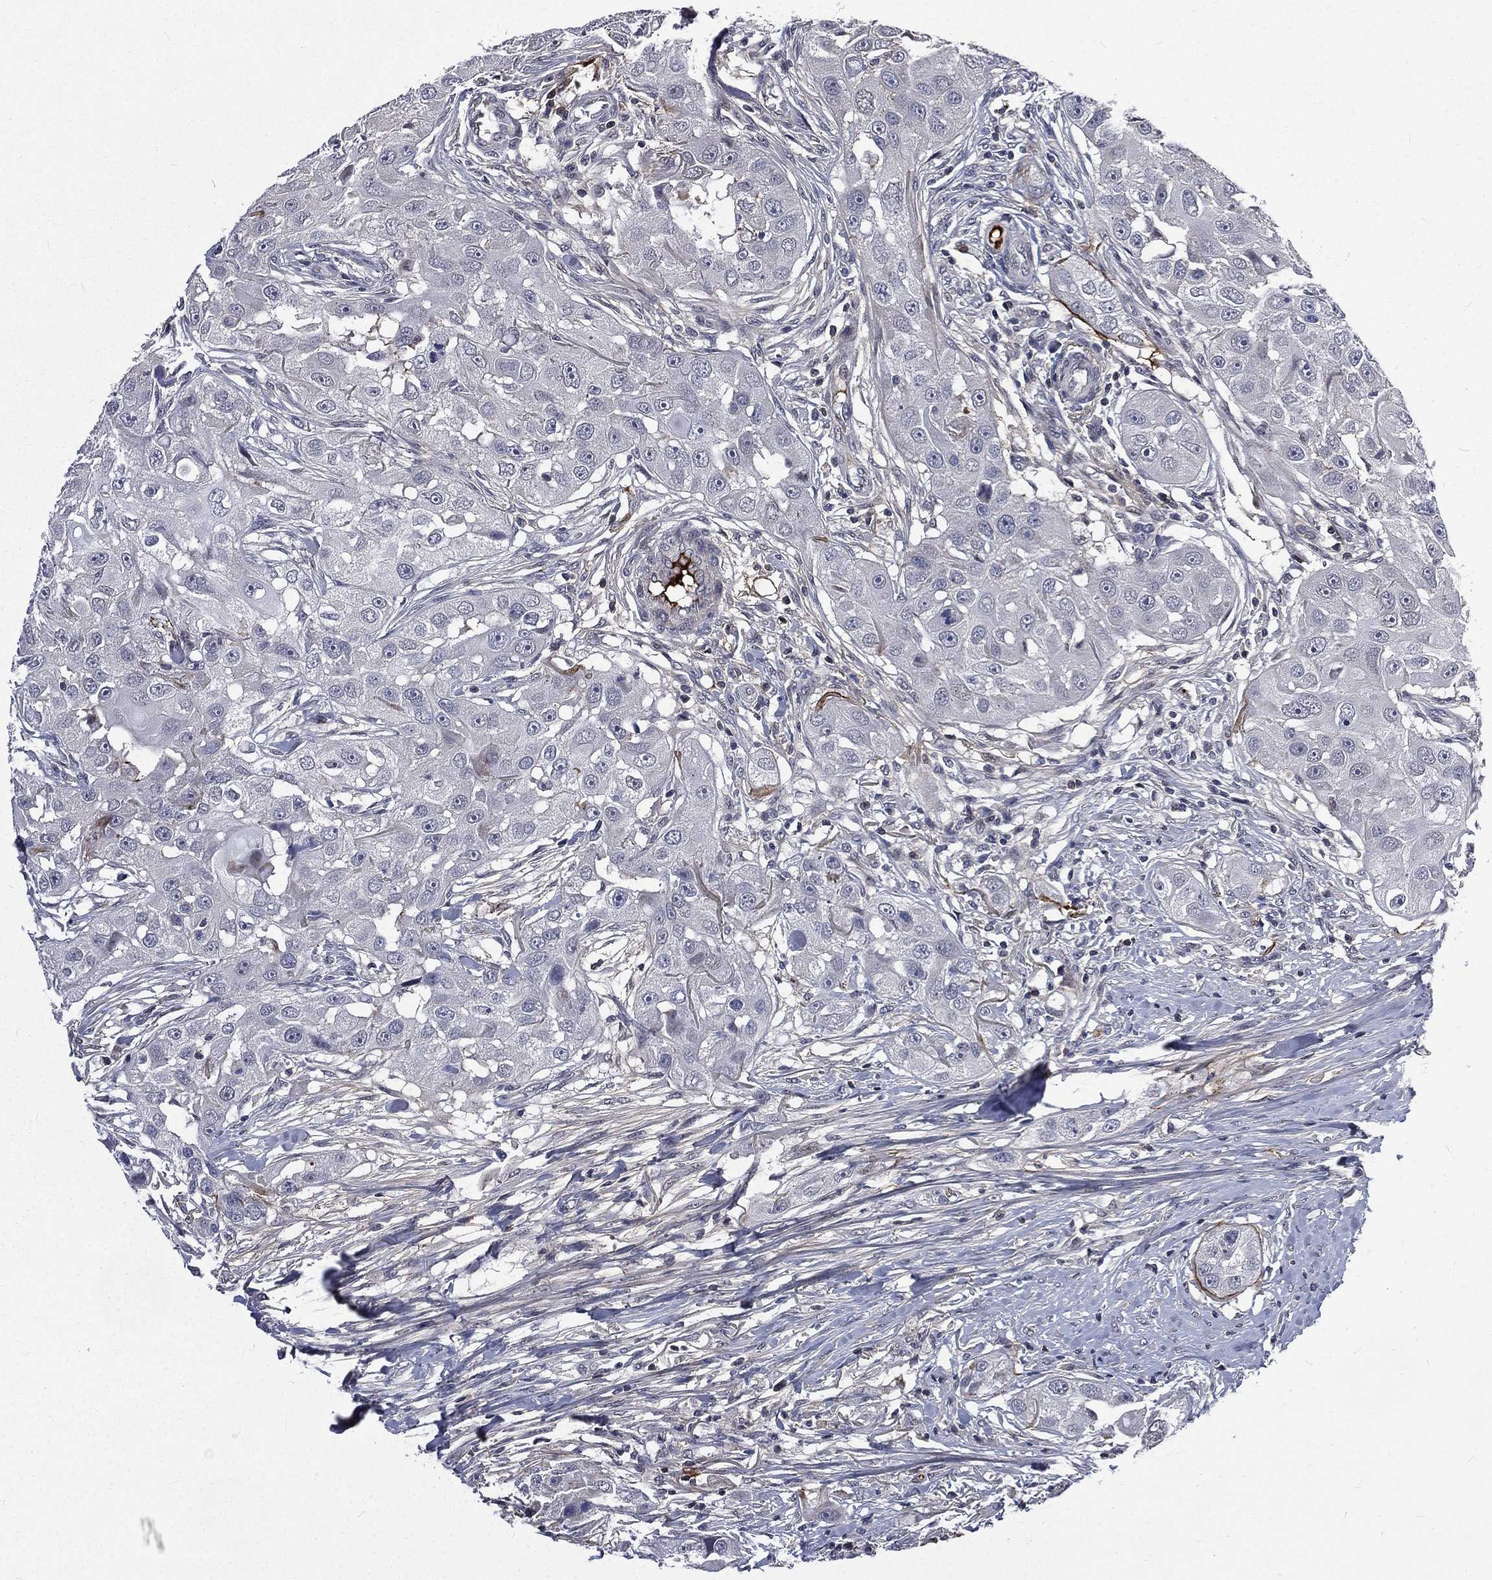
{"staining": {"intensity": "negative", "quantity": "none", "location": "none"}, "tissue": "head and neck cancer", "cell_type": "Tumor cells", "image_type": "cancer", "snomed": [{"axis": "morphology", "description": "Squamous cell carcinoma, NOS"}, {"axis": "topography", "description": "Head-Neck"}], "caption": "There is no significant expression in tumor cells of head and neck squamous cell carcinoma. (IHC, brightfield microscopy, high magnification).", "gene": "FGG", "patient": {"sex": "male", "age": 51}}